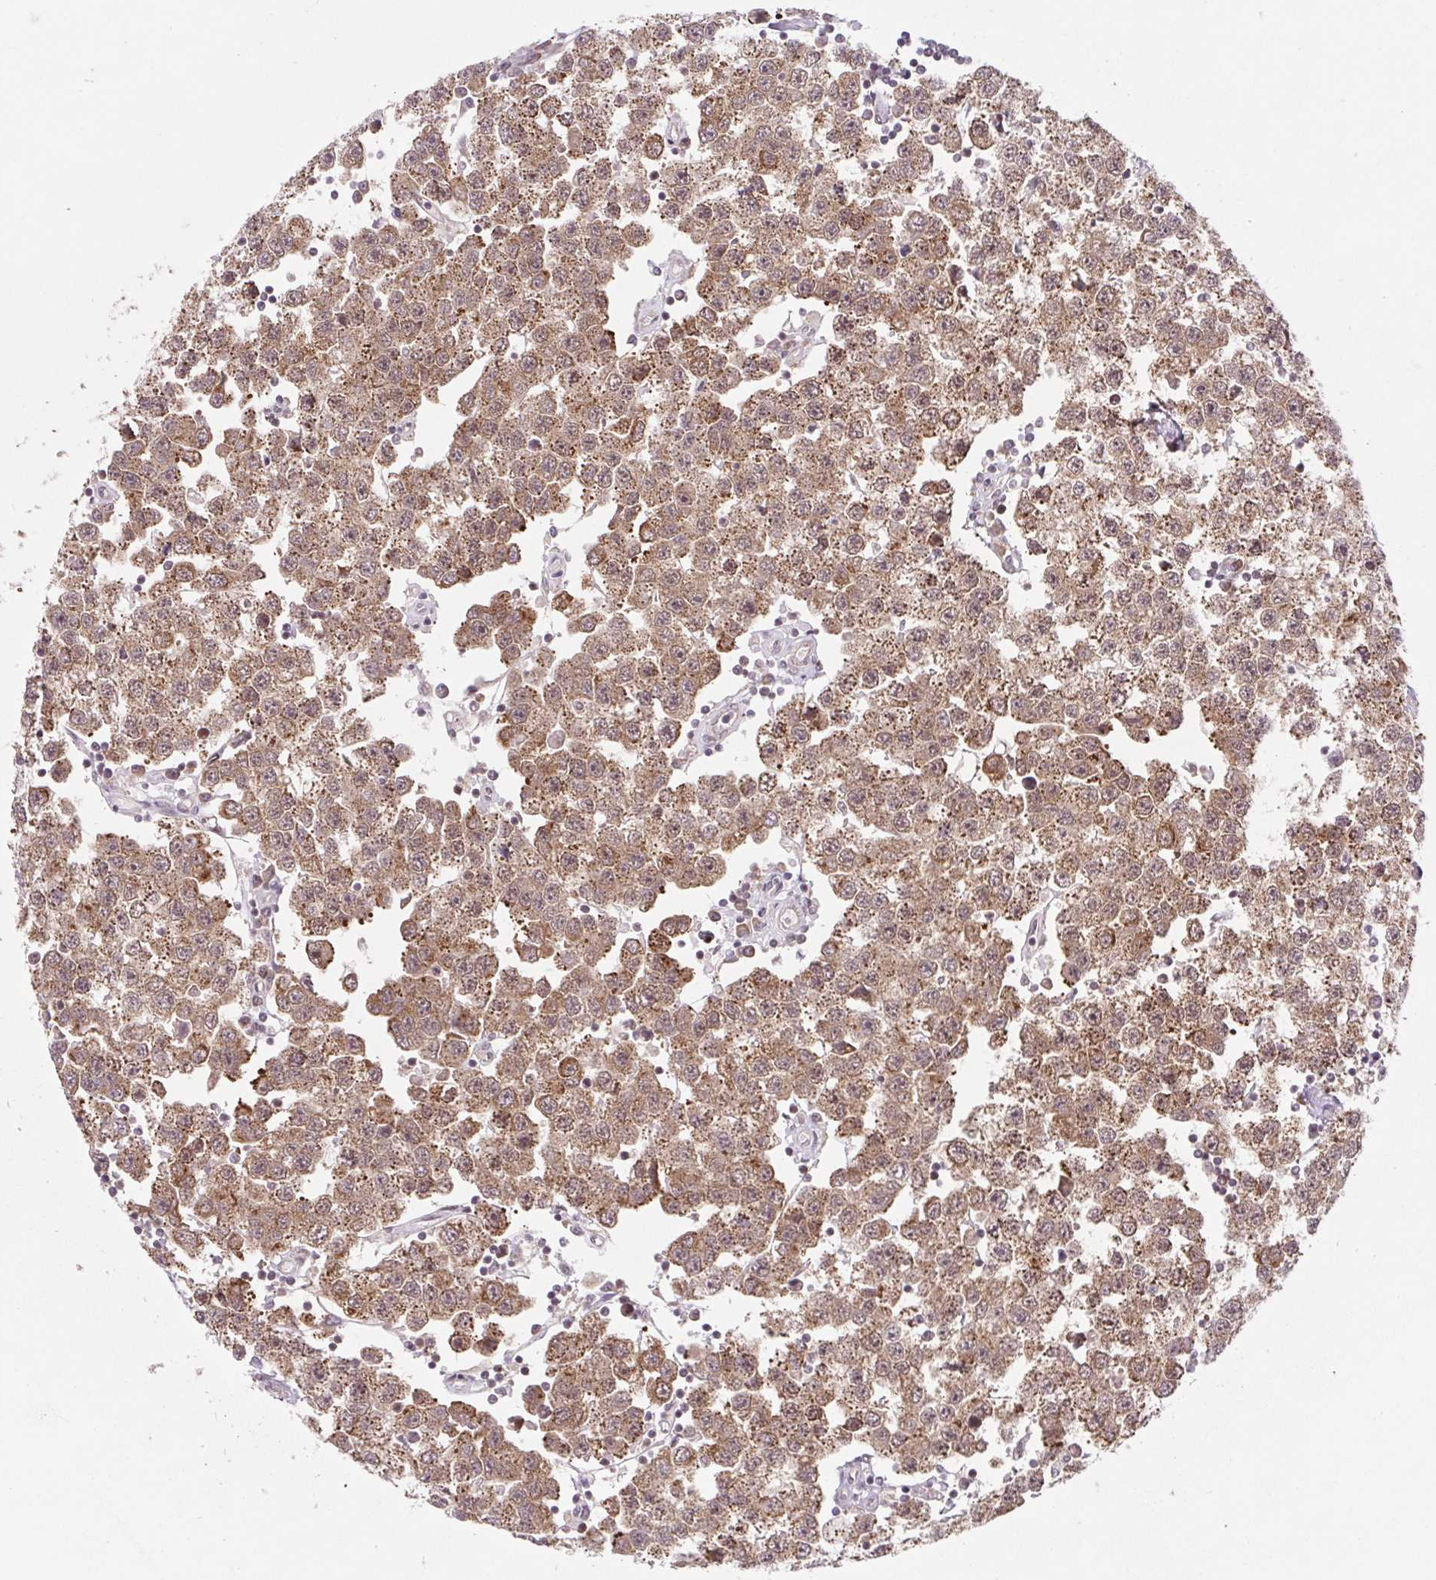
{"staining": {"intensity": "moderate", "quantity": ">75%", "location": "cytoplasmic/membranous"}, "tissue": "testis cancer", "cell_type": "Tumor cells", "image_type": "cancer", "snomed": [{"axis": "morphology", "description": "Seminoma, NOS"}, {"axis": "topography", "description": "Testis"}], "caption": "This is a photomicrograph of IHC staining of seminoma (testis), which shows moderate staining in the cytoplasmic/membranous of tumor cells.", "gene": "HFE", "patient": {"sex": "male", "age": 34}}